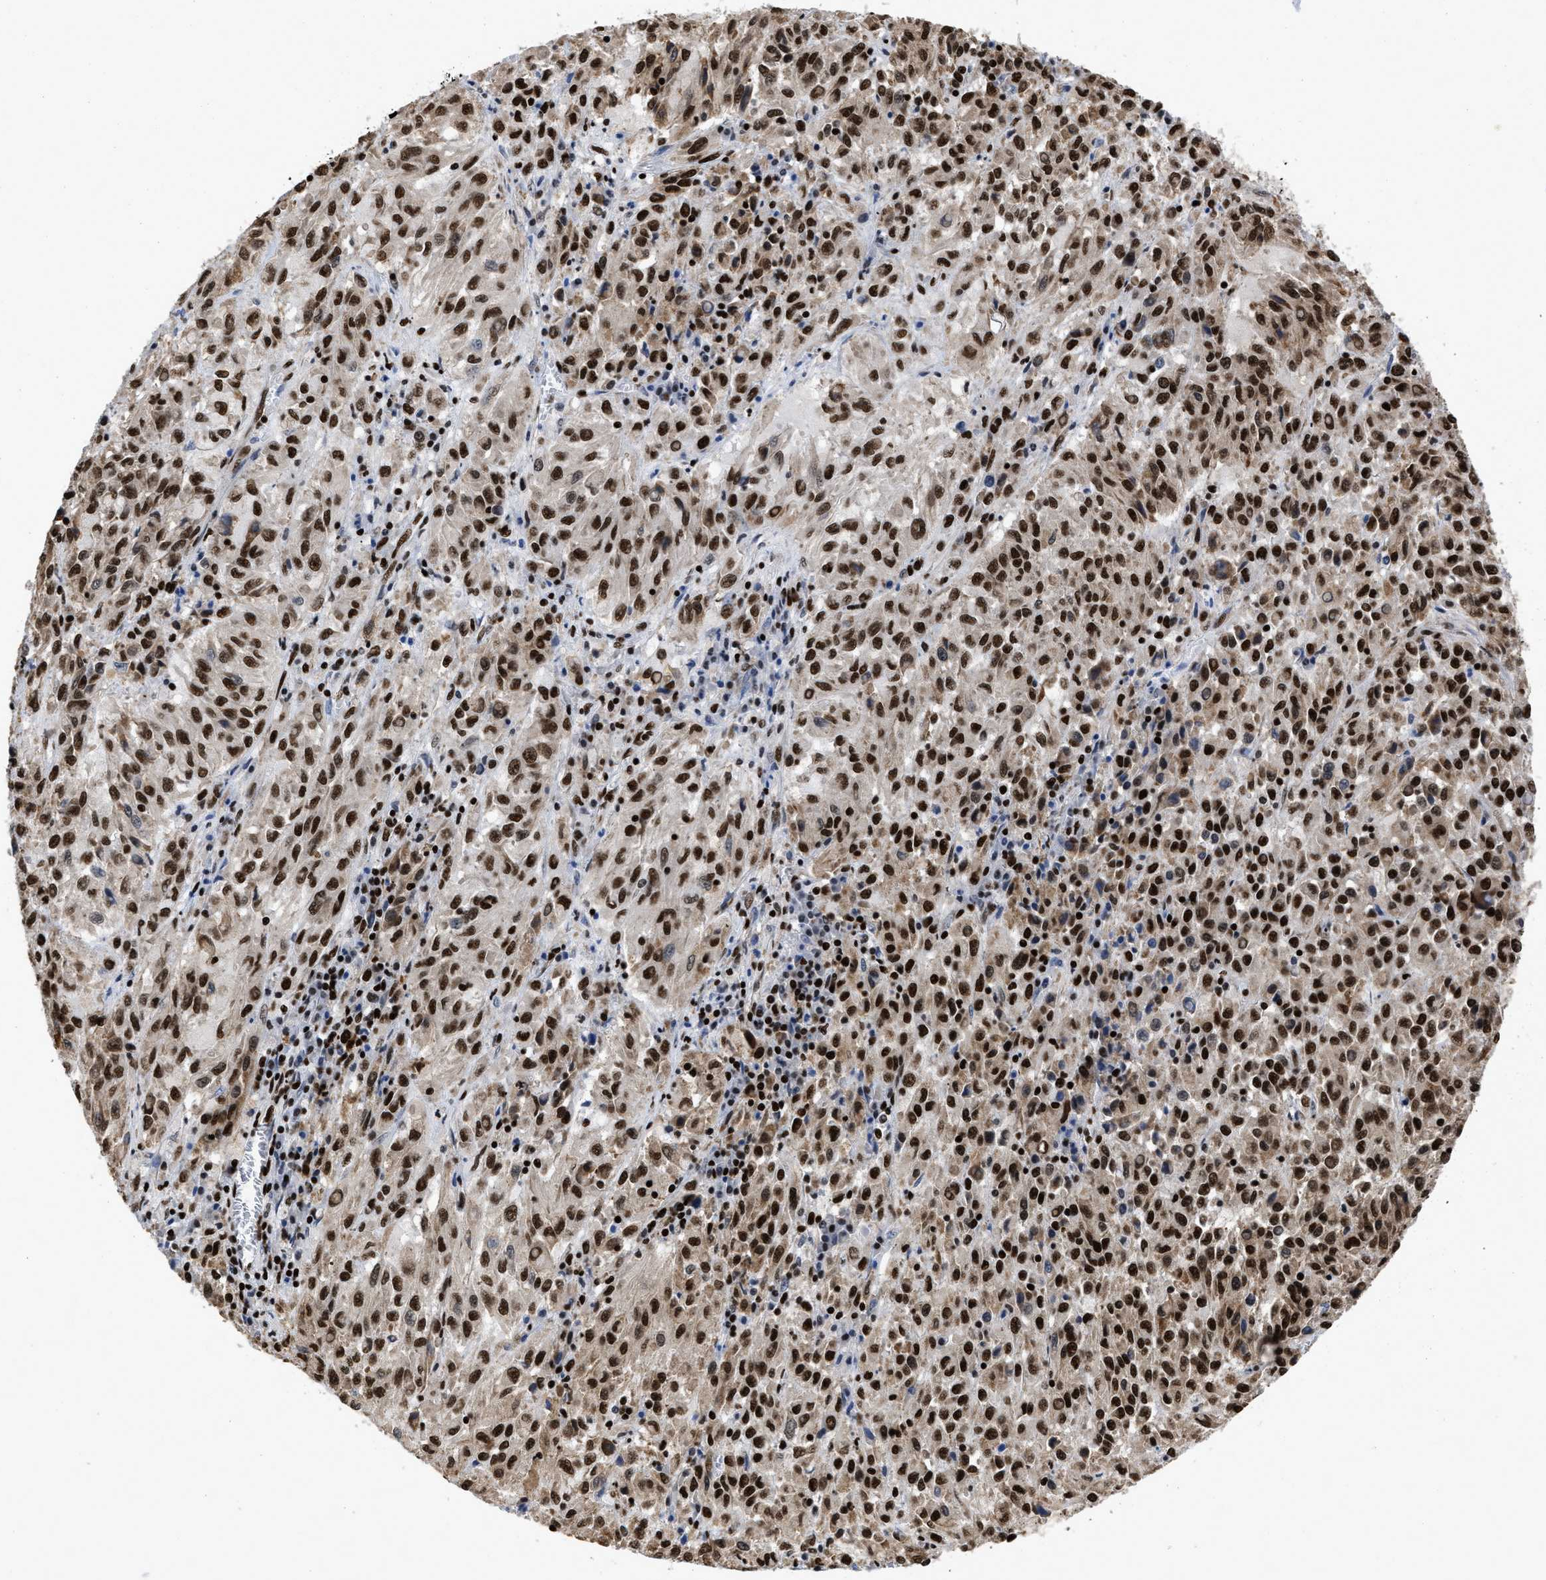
{"staining": {"intensity": "strong", "quantity": ">75%", "location": "nuclear"}, "tissue": "melanoma", "cell_type": "Tumor cells", "image_type": "cancer", "snomed": [{"axis": "morphology", "description": "Malignant melanoma, Metastatic site"}, {"axis": "topography", "description": "Lung"}], "caption": "Immunohistochemical staining of malignant melanoma (metastatic site) reveals strong nuclear protein staining in about >75% of tumor cells.", "gene": "CREB1", "patient": {"sex": "male", "age": 64}}